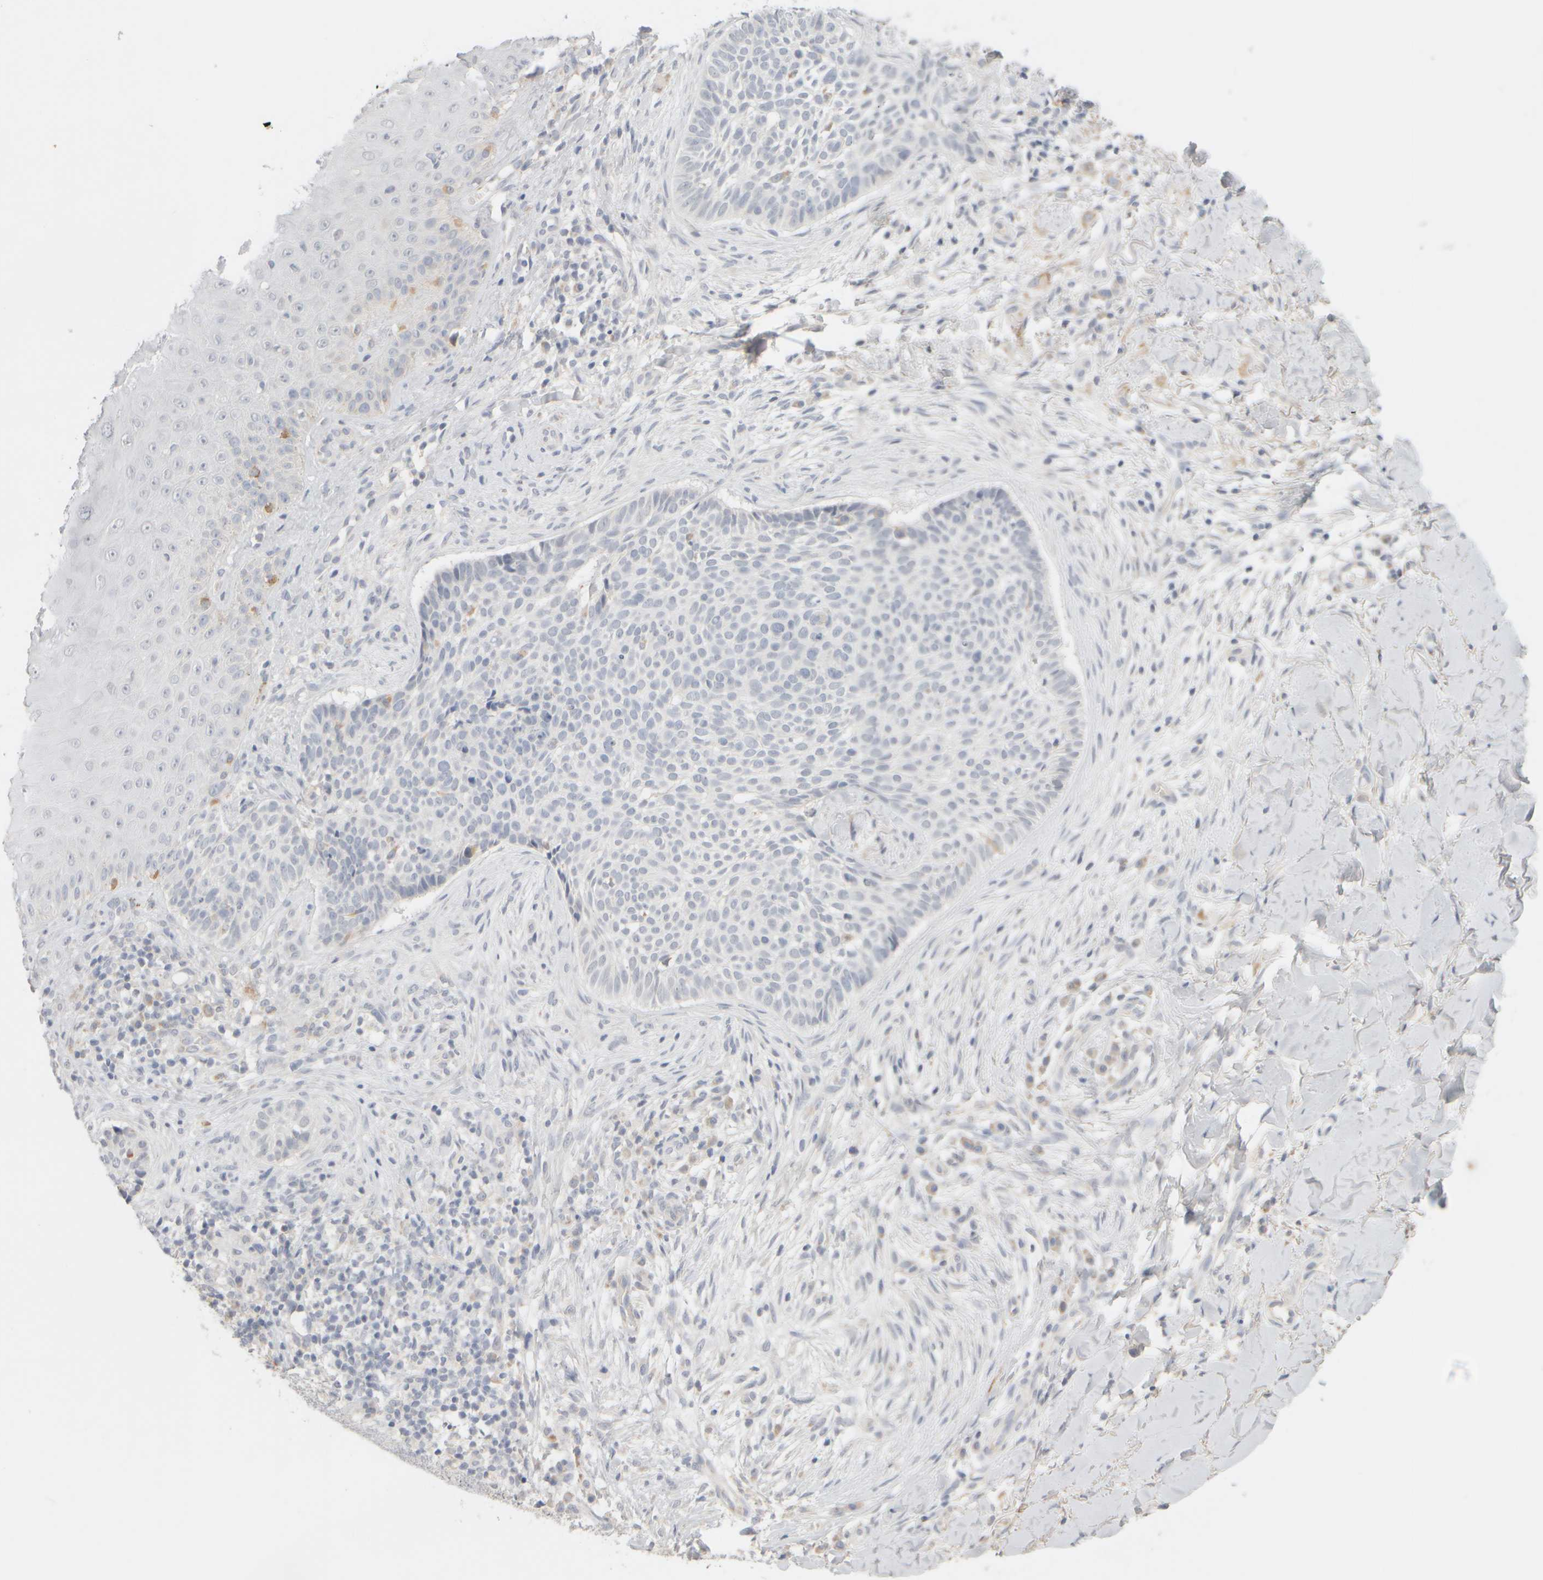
{"staining": {"intensity": "negative", "quantity": "none", "location": "none"}, "tissue": "skin cancer", "cell_type": "Tumor cells", "image_type": "cancer", "snomed": [{"axis": "morphology", "description": "Normal tissue, NOS"}, {"axis": "morphology", "description": "Basal cell carcinoma"}, {"axis": "topography", "description": "Skin"}], "caption": "Immunohistochemistry (IHC) of basal cell carcinoma (skin) exhibits no staining in tumor cells. Nuclei are stained in blue.", "gene": "ZNF112", "patient": {"sex": "male", "age": 67}}